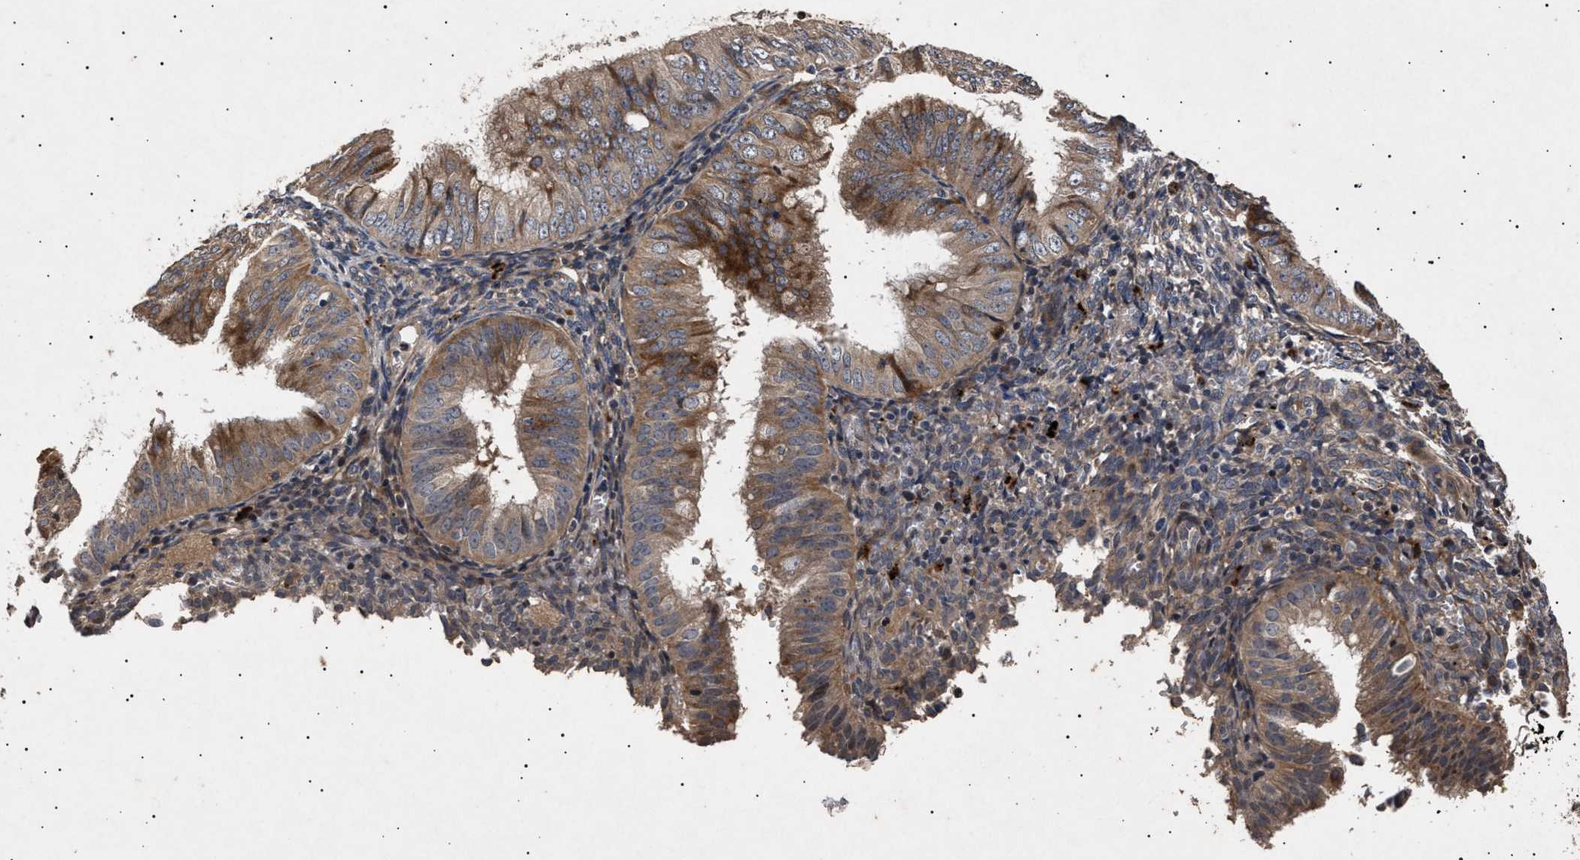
{"staining": {"intensity": "moderate", "quantity": ">75%", "location": "cytoplasmic/membranous"}, "tissue": "endometrial cancer", "cell_type": "Tumor cells", "image_type": "cancer", "snomed": [{"axis": "morphology", "description": "Normal tissue, NOS"}, {"axis": "morphology", "description": "Adenocarcinoma, NOS"}, {"axis": "topography", "description": "Endometrium"}], "caption": "Human endometrial cancer (adenocarcinoma) stained with a brown dye reveals moderate cytoplasmic/membranous positive positivity in about >75% of tumor cells.", "gene": "ITGB5", "patient": {"sex": "female", "age": 53}}